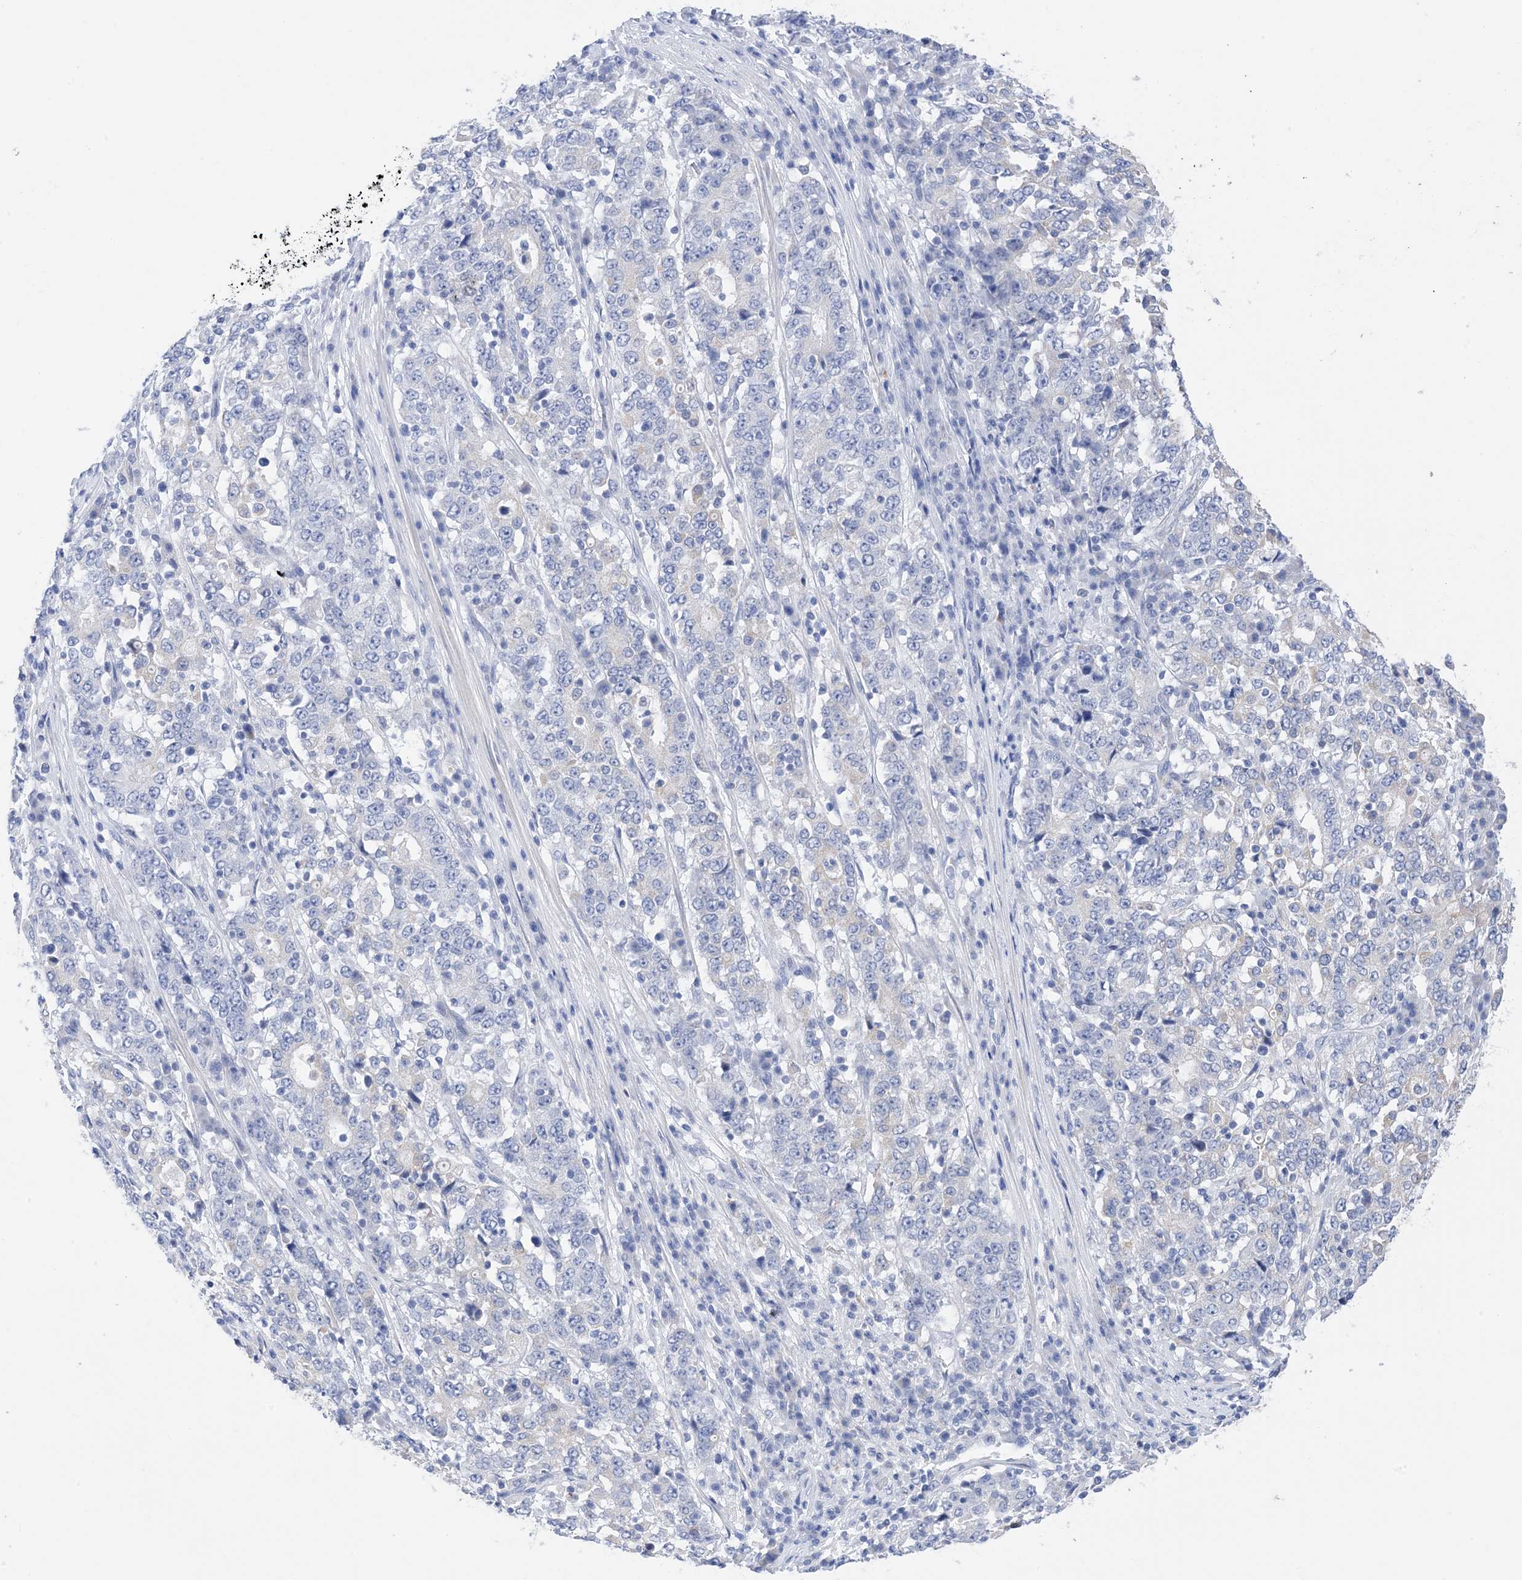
{"staining": {"intensity": "negative", "quantity": "none", "location": "none"}, "tissue": "stomach cancer", "cell_type": "Tumor cells", "image_type": "cancer", "snomed": [{"axis": "morphology", "description": "Adenocarcinoma, NOS"}, {"axis": "topography", "description": "Stomach"}], "caption": "Histopathology image shows no protein expression in tumor cells of adenocarcinoma (stomach) tissue.", "gene": "PLK4", "patient": {"sex": "male", "age": 59}}